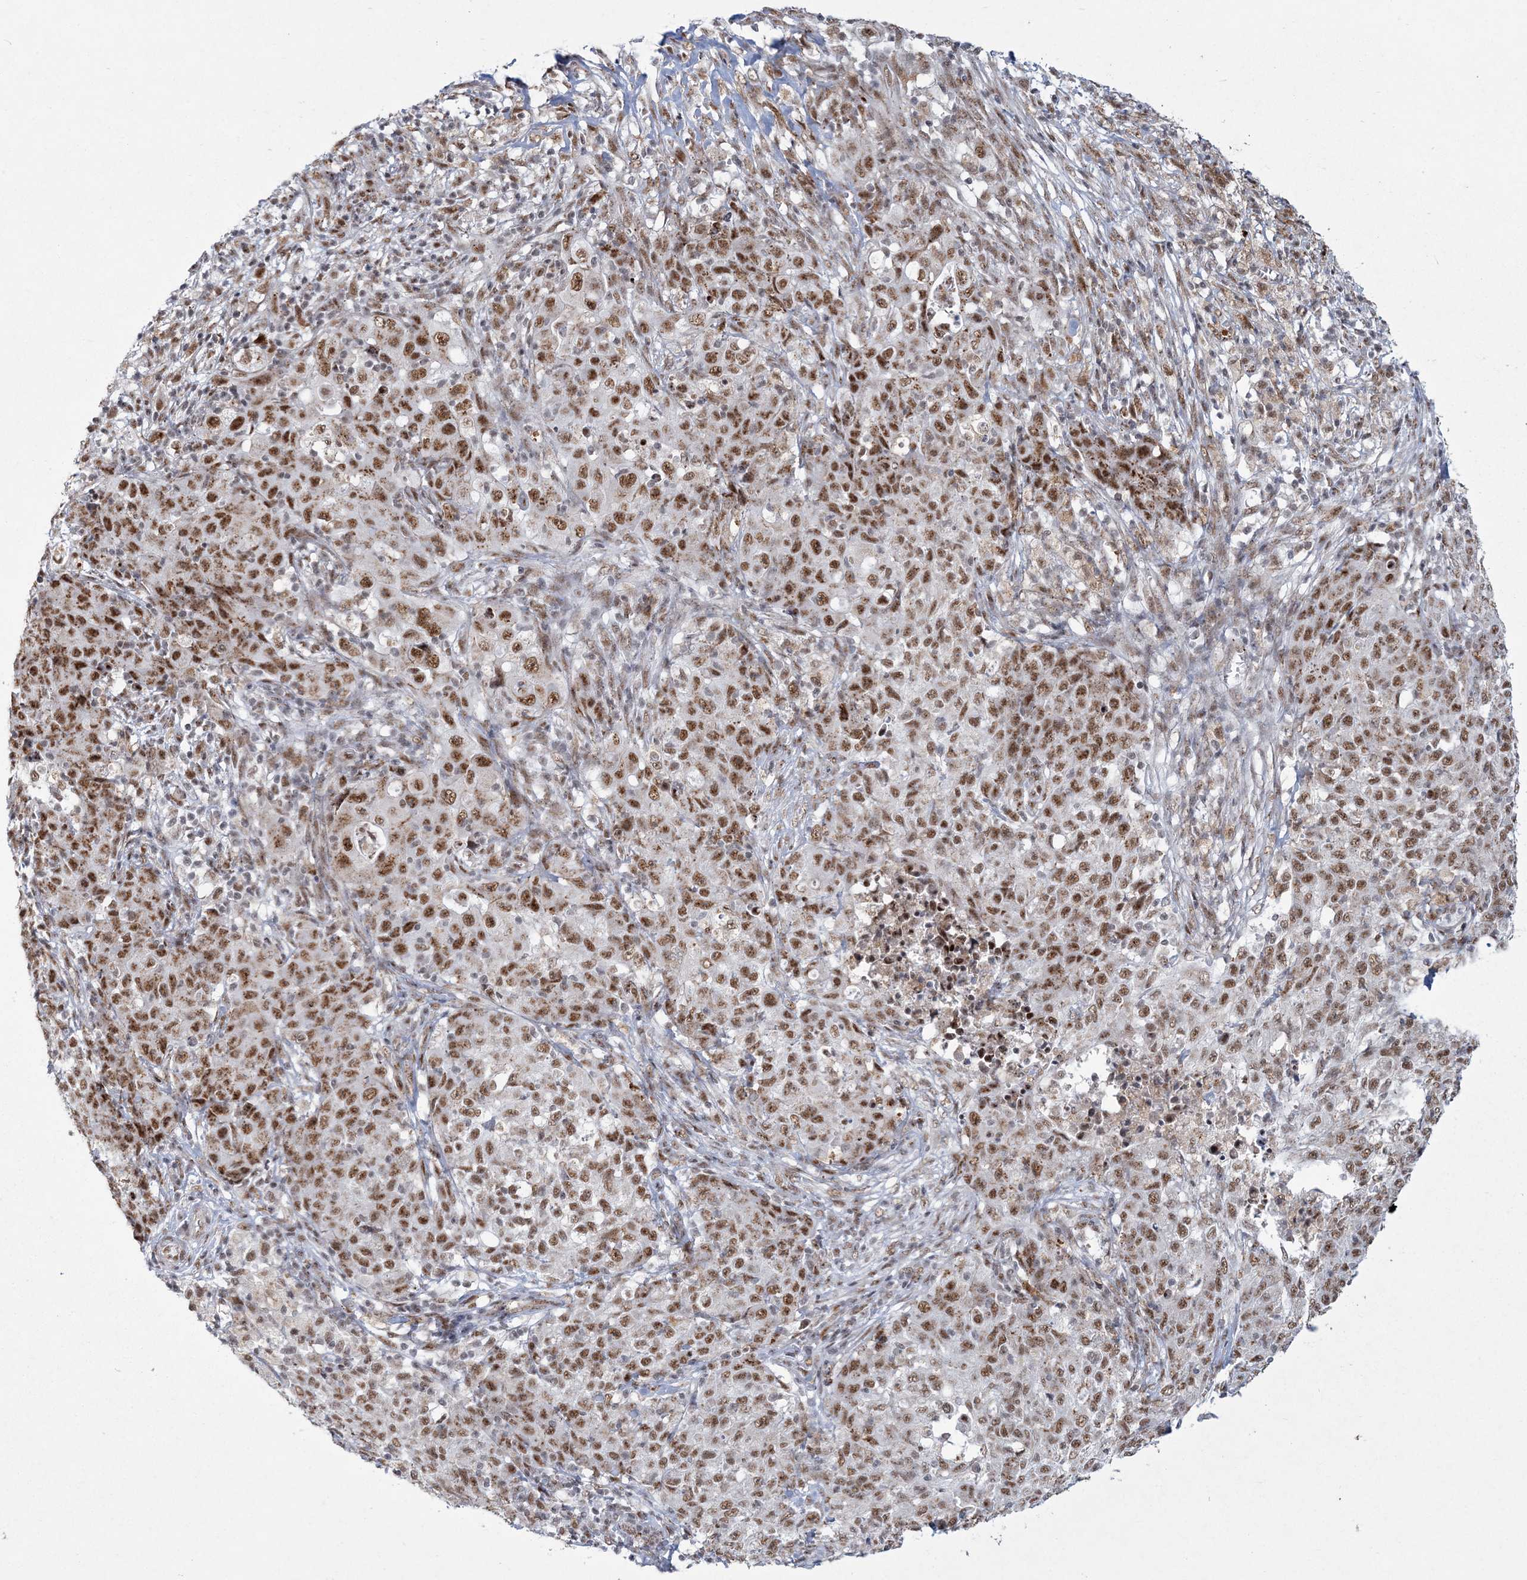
{"staining": {"intensity": "moderate", "quantity": ">75%", "location": "nuclear"}, "tissue": "ovarian cancer", "cell_type": "Tumor cells", "image_type": "cancer", "snomed": [{"axis": "morphology", "description": "Carcinoma, endometroid"}, {"axis": "topography", "description": "Ovary"}], "caption": "Immunohistochemistry (IHC) of human ovarian cancer exhibits medium levels of moderate nuclear expression in approximately >75% of tumor cells. The protein is stained brown, and the nuclei are stained in blue (DAB IHC with brightfield microscopy, high magnification).", "gene": "RBM17", "patient": {"sex": "female", "age": 42}}